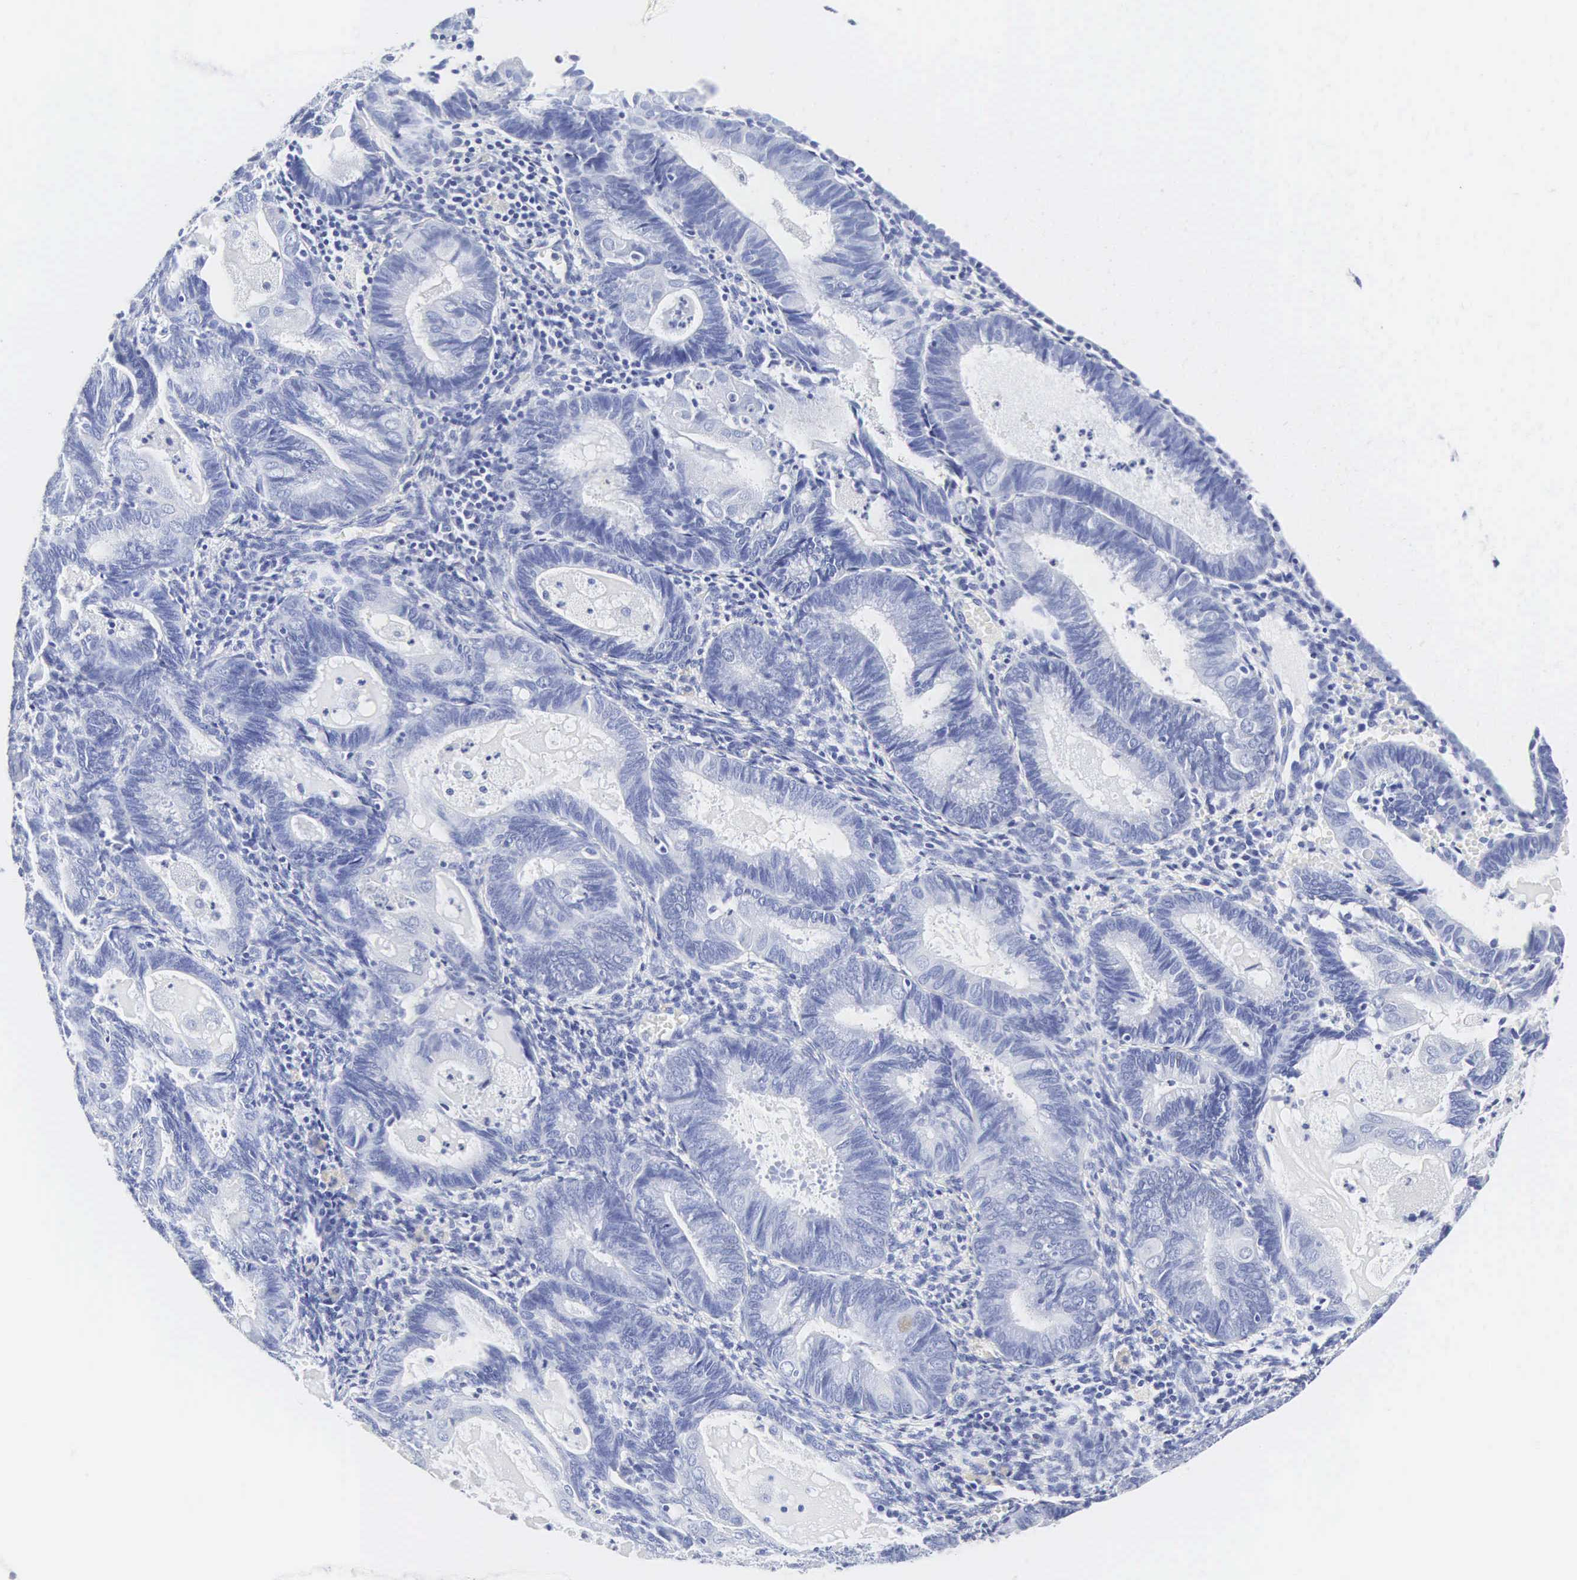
{"staining": {"intensity": "negative", "quantity": "none", "location": "none"}, "tissue": "endometrial cancer", "cell_type": "Tumor cells", "image_type": "cancer", "snomed": [{"axis": "morphology", "description": "Adenocarcinoma, NOS"}, {"axis": "topography", "description": "Endometrium"}], "caption": "There is no significant expression in tumor cells of endometrial cancer.", "gene": "INS", "patient": {"sex": "female", "age": 63}}